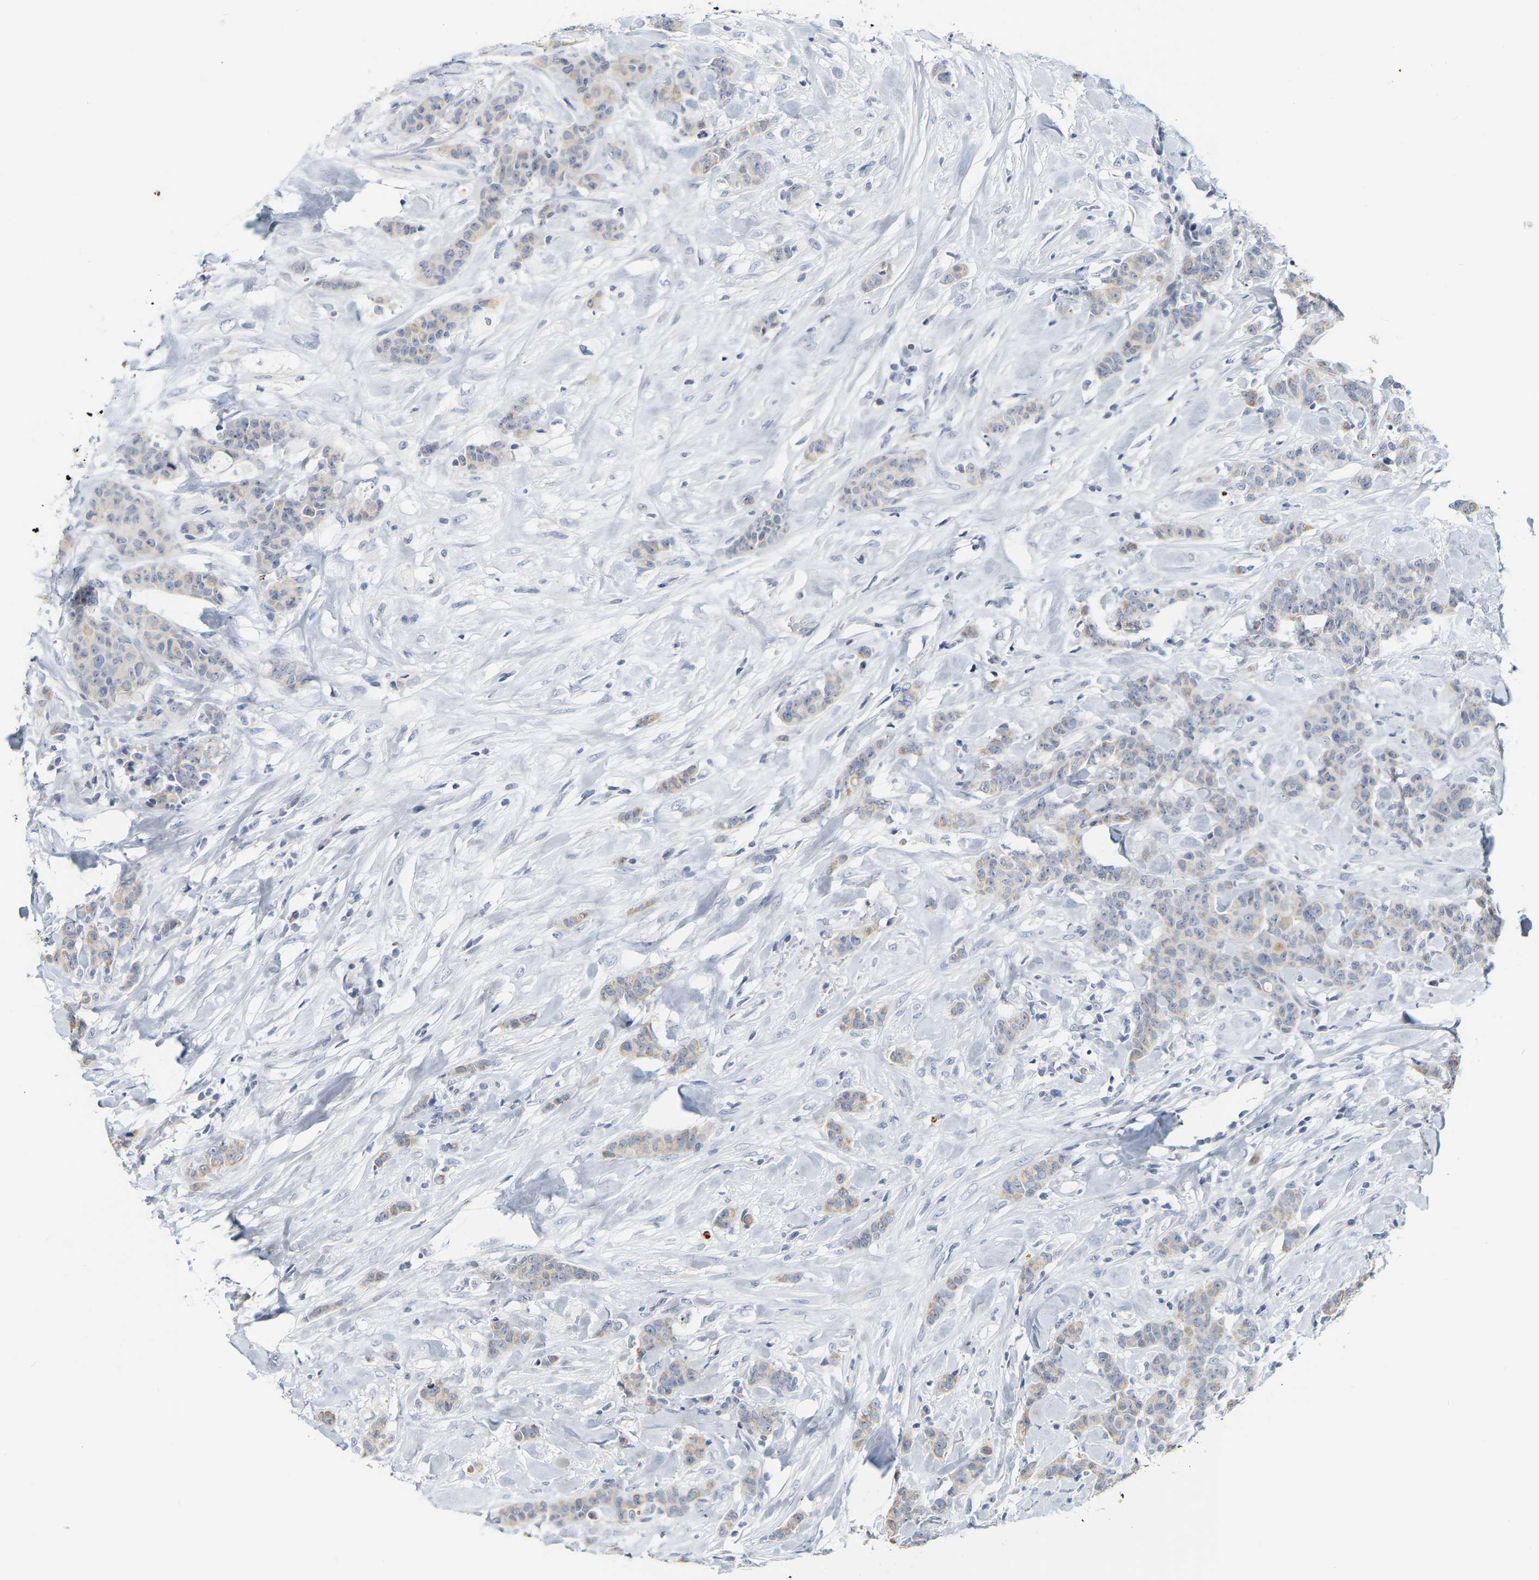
{"staining": {"intensity": "weak", "quantity": "25%-75%", "location": "cytoplasmic/membranous"}, "tissue": "breast cancer", "cell_type": "Tumor cells", "image_type": "cancer", "snomed": [{"axis": "morphology", "description": "Normal tissue, NOS"}, {"axis": "morphology", "description": "Duct carcinoma"}, {"axis": "topography", "description": "Breast"}], "caption": "Breast cancer (intraductal carcinoma) tissue reveals weak cytoplasmic/membranous staining in approximately 25%-75% of tumor cells", "gene": "KRT76", "patient": {"sex": "female", "age": 40}}